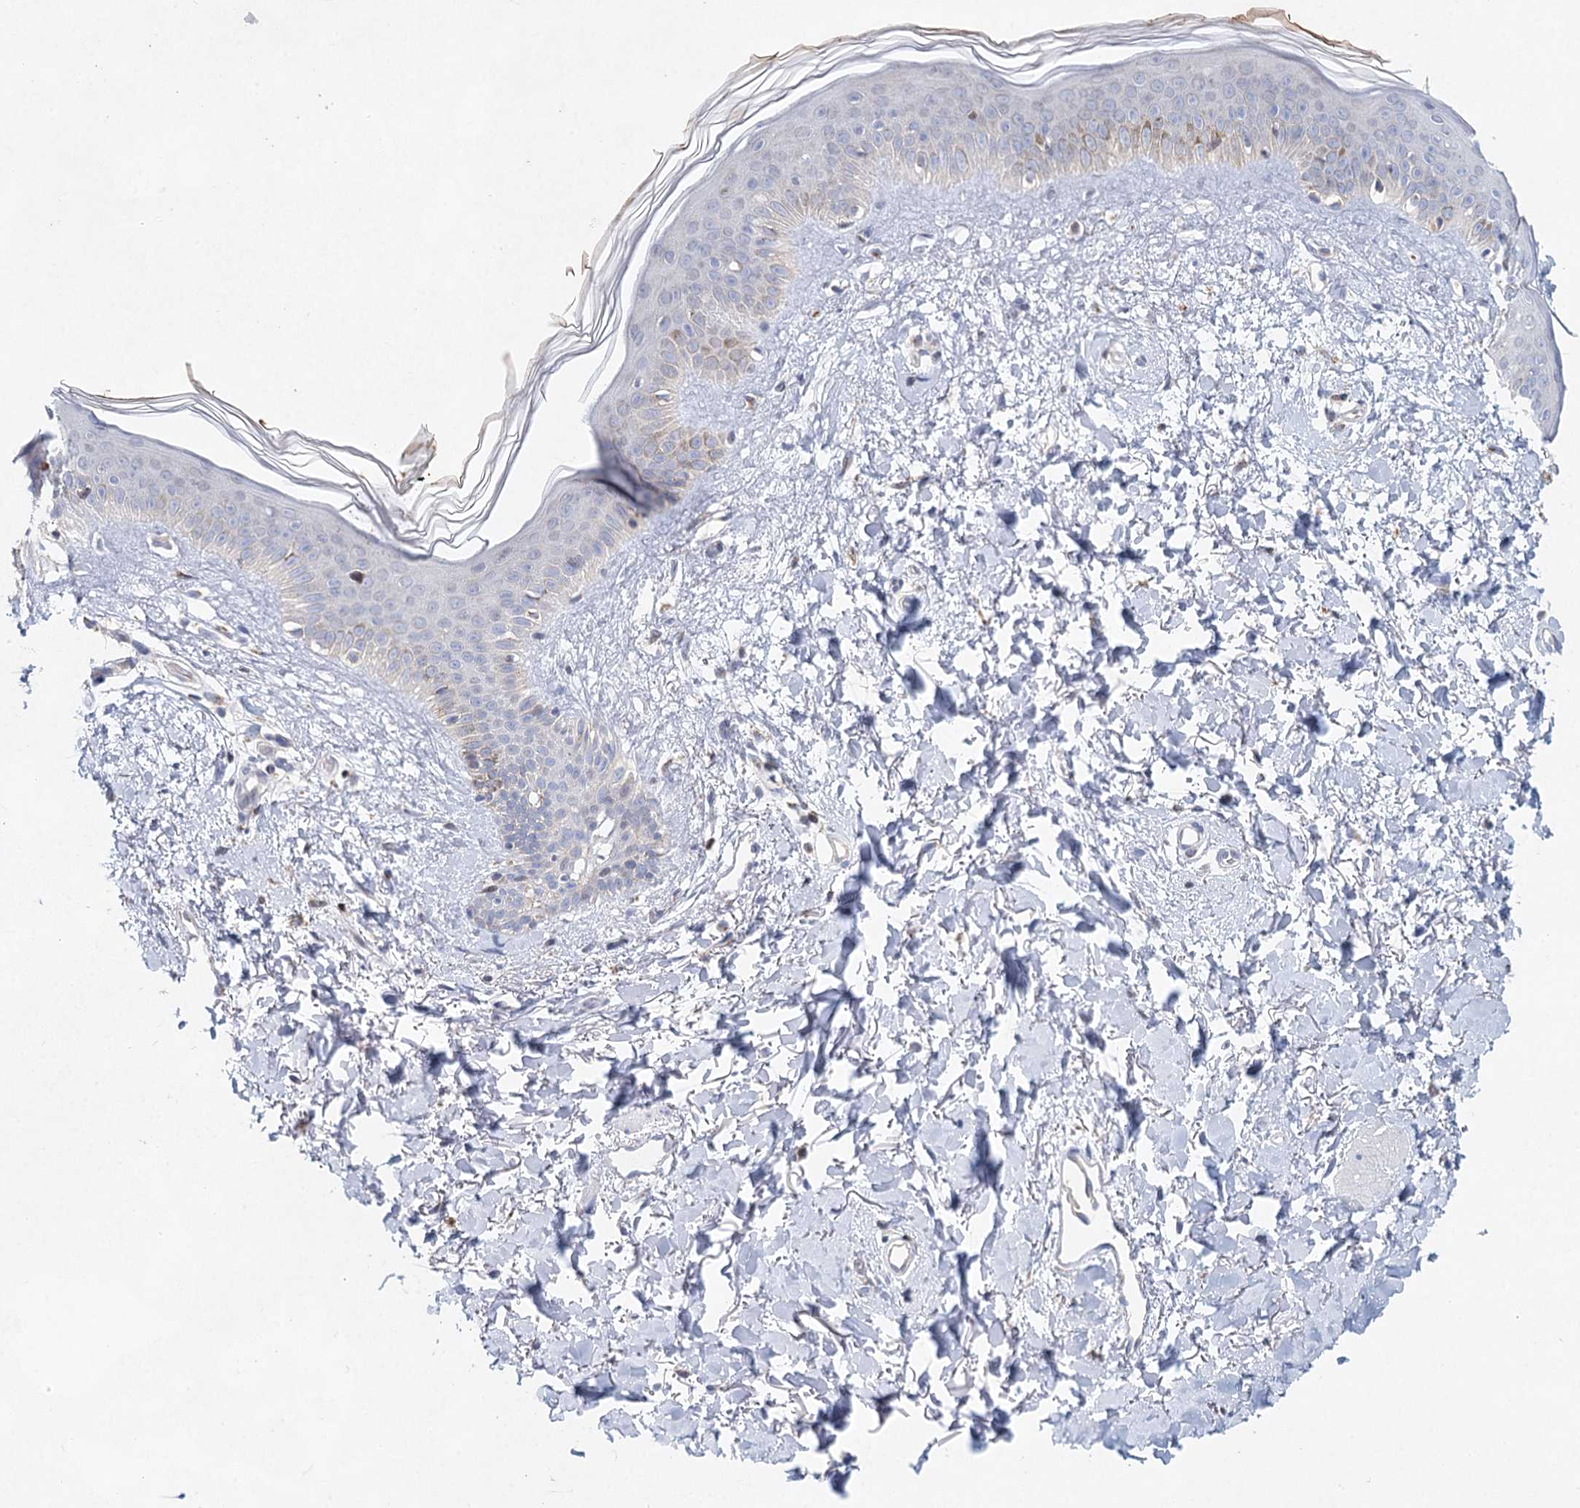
{"staining": {"intensity": "negative", "quantity": "none", "location": "none"}, "tissue": "skin", "cell_type": "Fibroblasts", "image_type": "normal", "snomed": [{"axis": "morphology", "description": "Normal tissue, NOS"}, {"axis": "topography", "description": "Skin"}], "caption": "Immunohistochemistry (IHC) photomicrograph of normal human skin stained for a protein (brown), which displays no expression in fibroblasts.", "gene": "XPO6", "patient": {"sex": "female", "age": 58}}